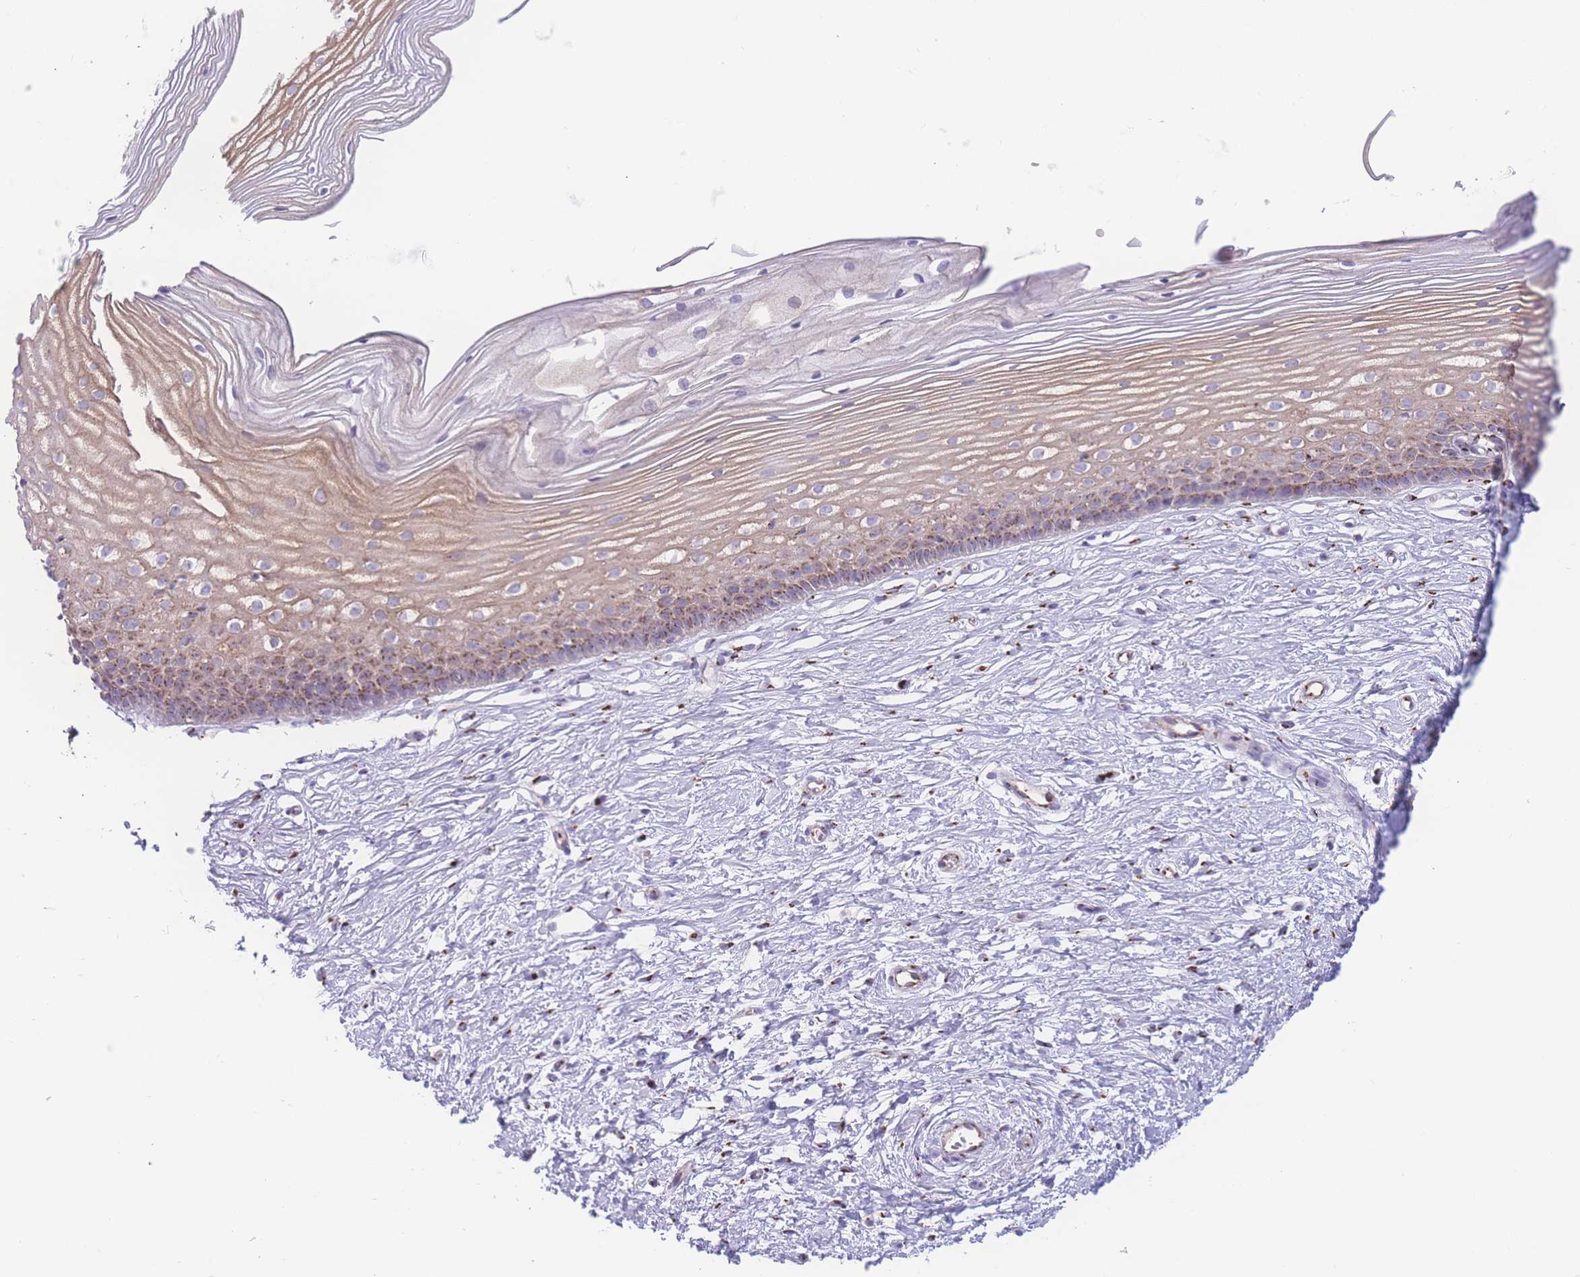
{"staining": {"intensity": "moderate", "quantity": ">75%", "location": "cytoplasmic/membranous"}, "tissue": "cervix", "cell_type": "Glandular cells", "image_type": "normal", "snomed": [{"axis": "morphology", "description": "Normal tissue, NOS"}, {"axis": "topography", "description": "Cervix"}], "caption": "Moderate cytoplasmic/membranous positivity for a protein is identified in about >75% of glandular cells of benign cervix using immunohistochemistry.", "gene": "GOLM2", "patient": {"sex": "female", "age": 40}}